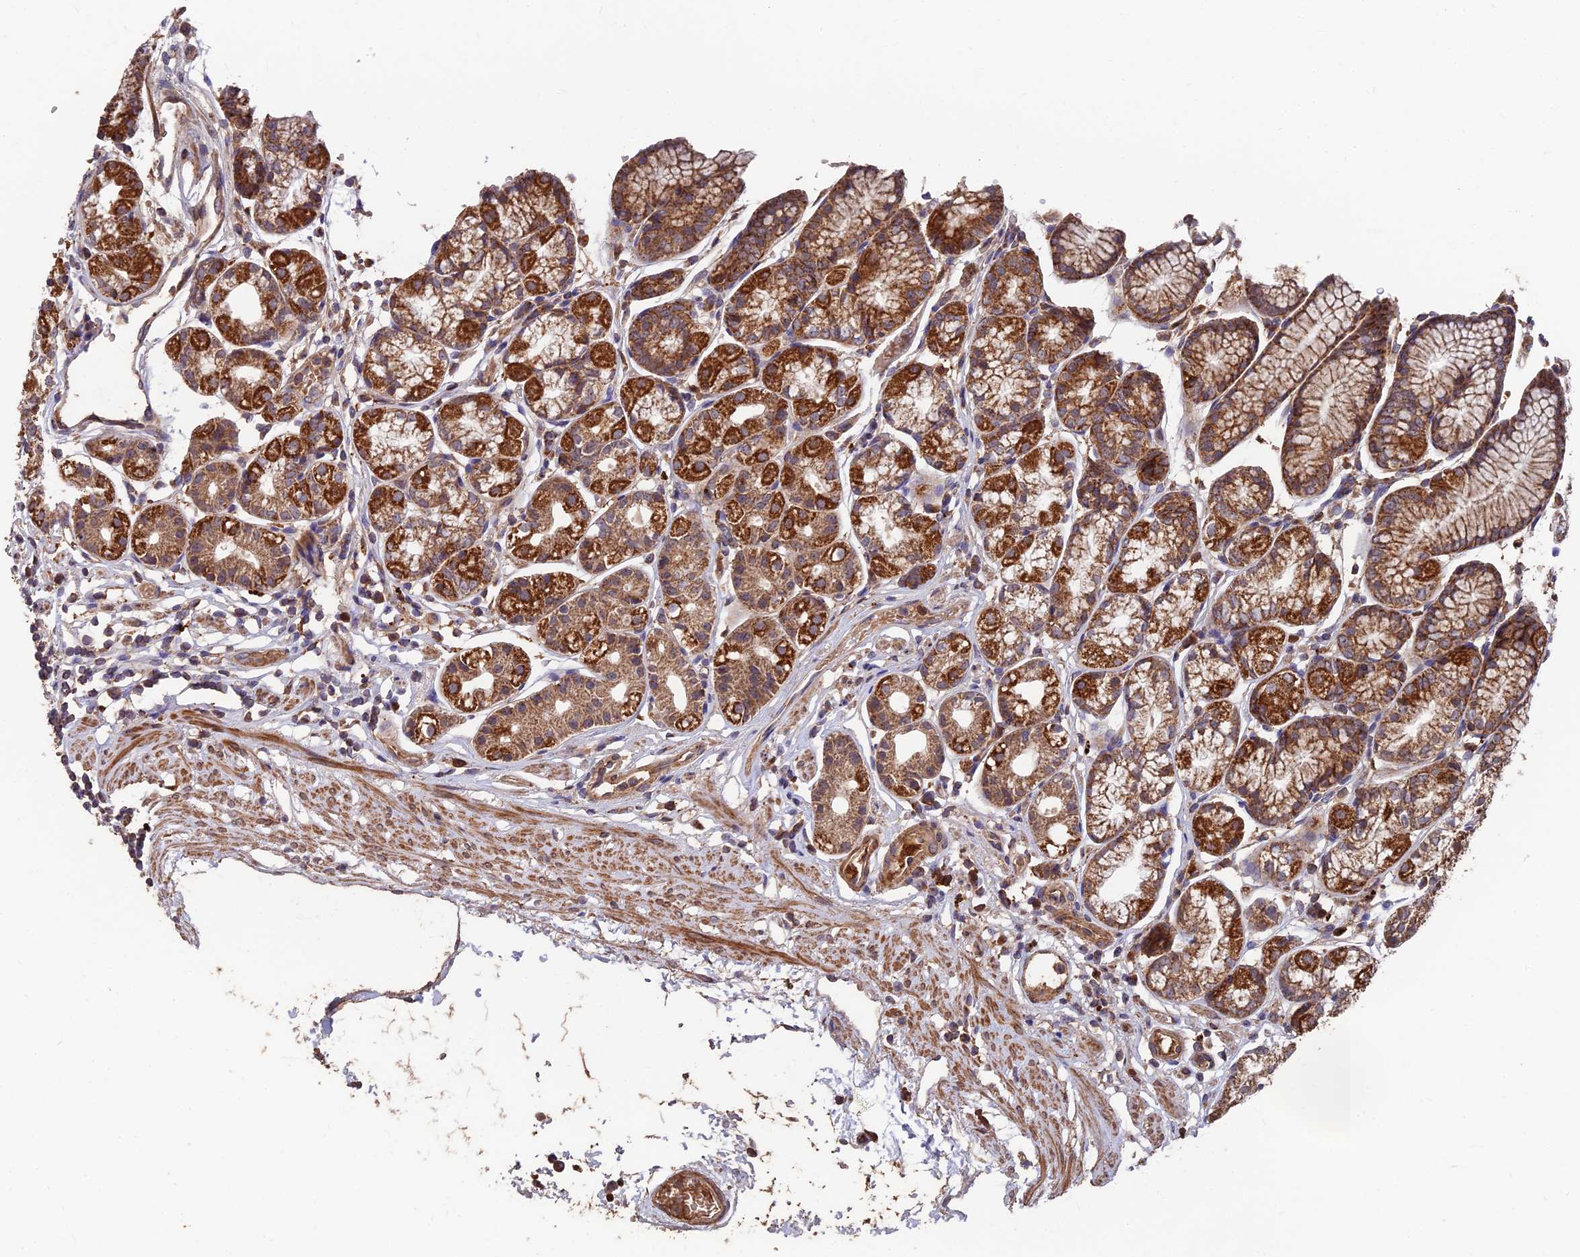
{"staining": {"intensity": "strong", "quantity": "25%-75%", "location": "cytoplasmic/membranous"}, "tissue": "stomach", "cell_type": "Glandular cells", "image_type": "normal", "snomed": [{"axis": "morphology", "description": "Normal tissue, NOS"}, {"axis": "topography", "description": "Stomach"}], "caption": "Protein positivity by IHC displays strong cytoplasmic/membranous expression in approximately 25%-75% of glandular cells in normal stomach. The staining was performed using DAB to visualize the protein expression in brown, while the nuclei were stained in blue with hematoxylin (Magnification: 20x).", "gene": "IFT22", "patient": {"sex": "female", "age": 57}}